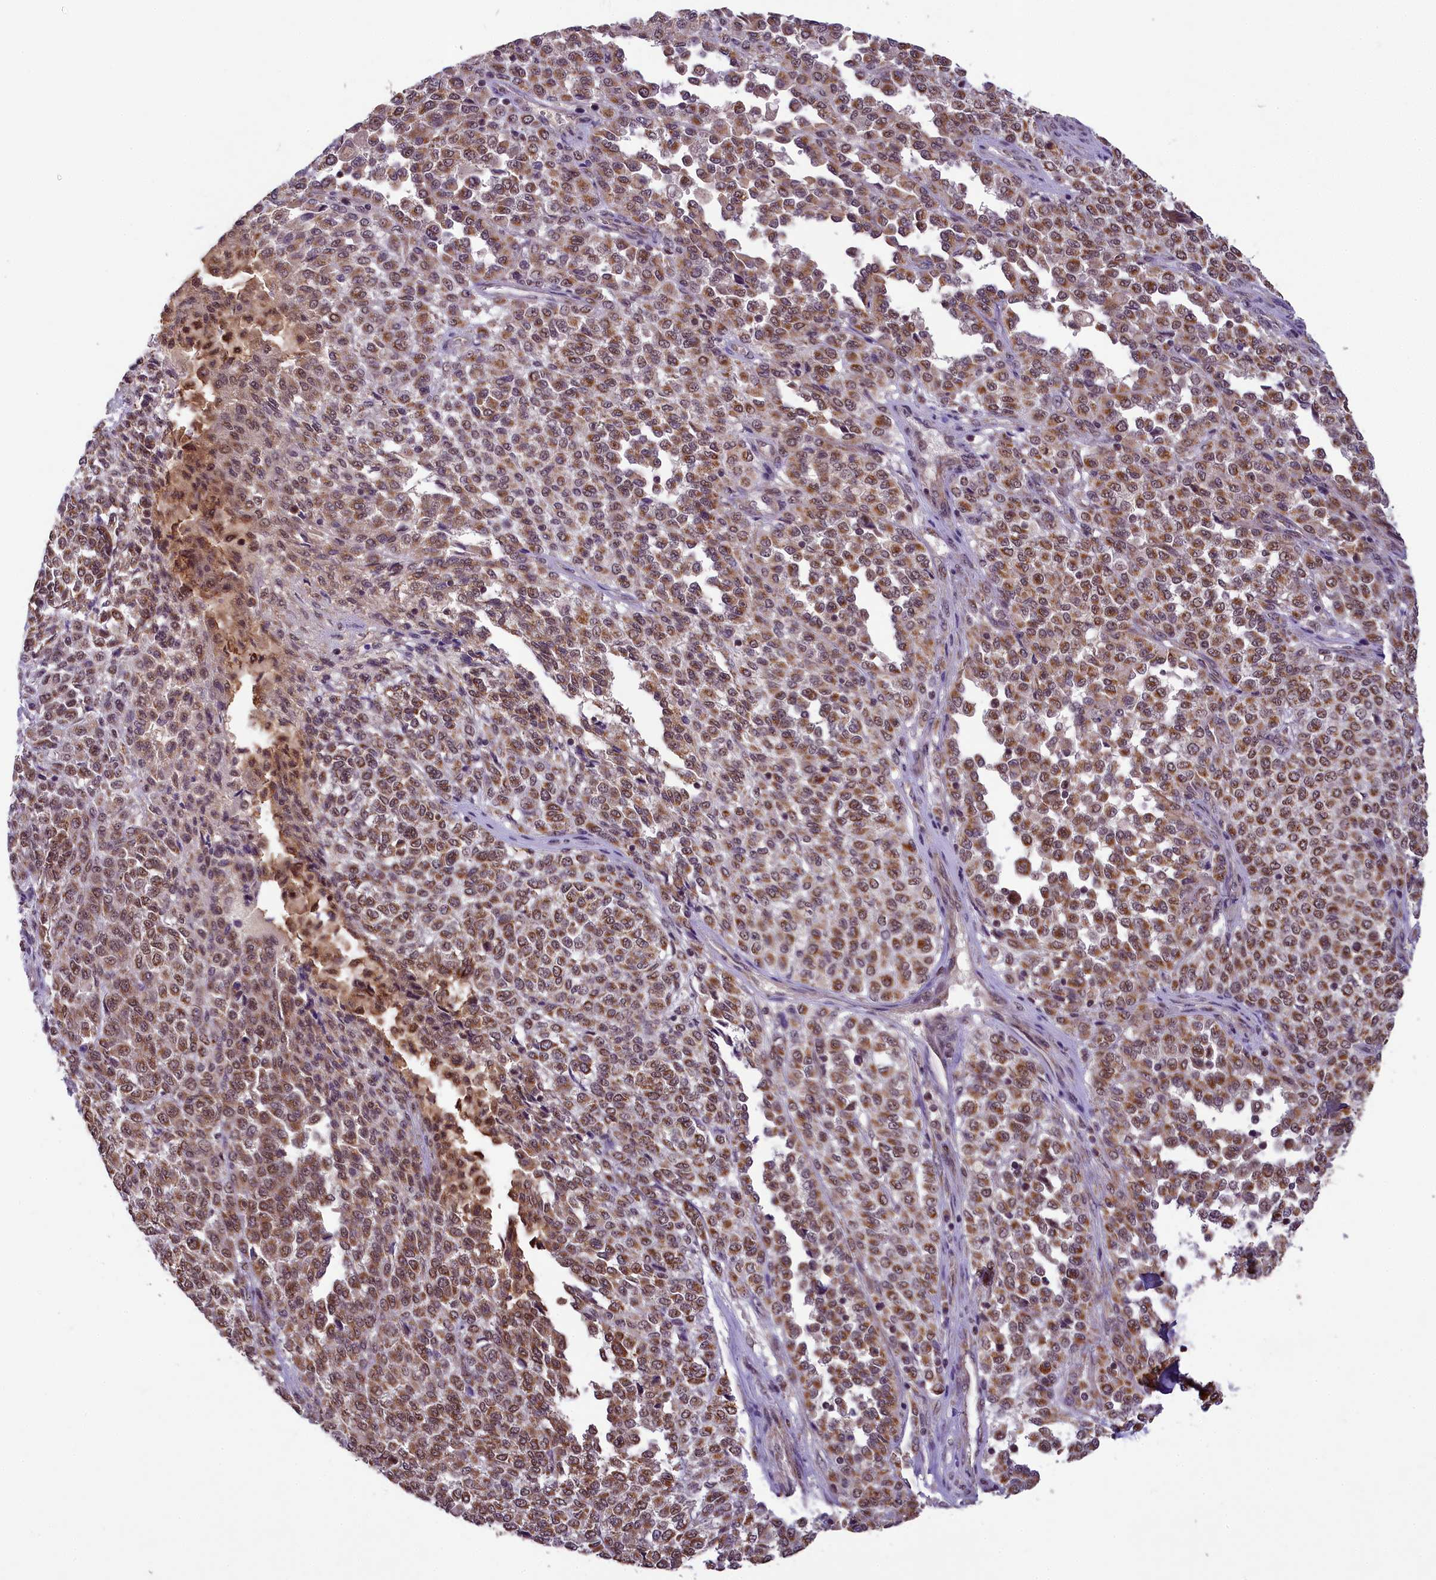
{"staining": {"intensity": "strong", "quantity": ">75%", "location": "cytoplasmic/membranous"}, "tissue": "melanoma", "cell_type": "Tumor cells", "image_type": "cancer", "snomed": [{"axis": "morphology", "description": "Malignant melanoma, Metastatic site"}, {"axis": "topography", "description": "Pancreas"}], "caption": "Protein expression by IHC demonstrates strong cytoplasmic/membranous expression in about >75% of tumor cells in malignant melanoma (metastatic site).", "gene": "PAF1", "patient": {"sex": "female", "age": 30}}